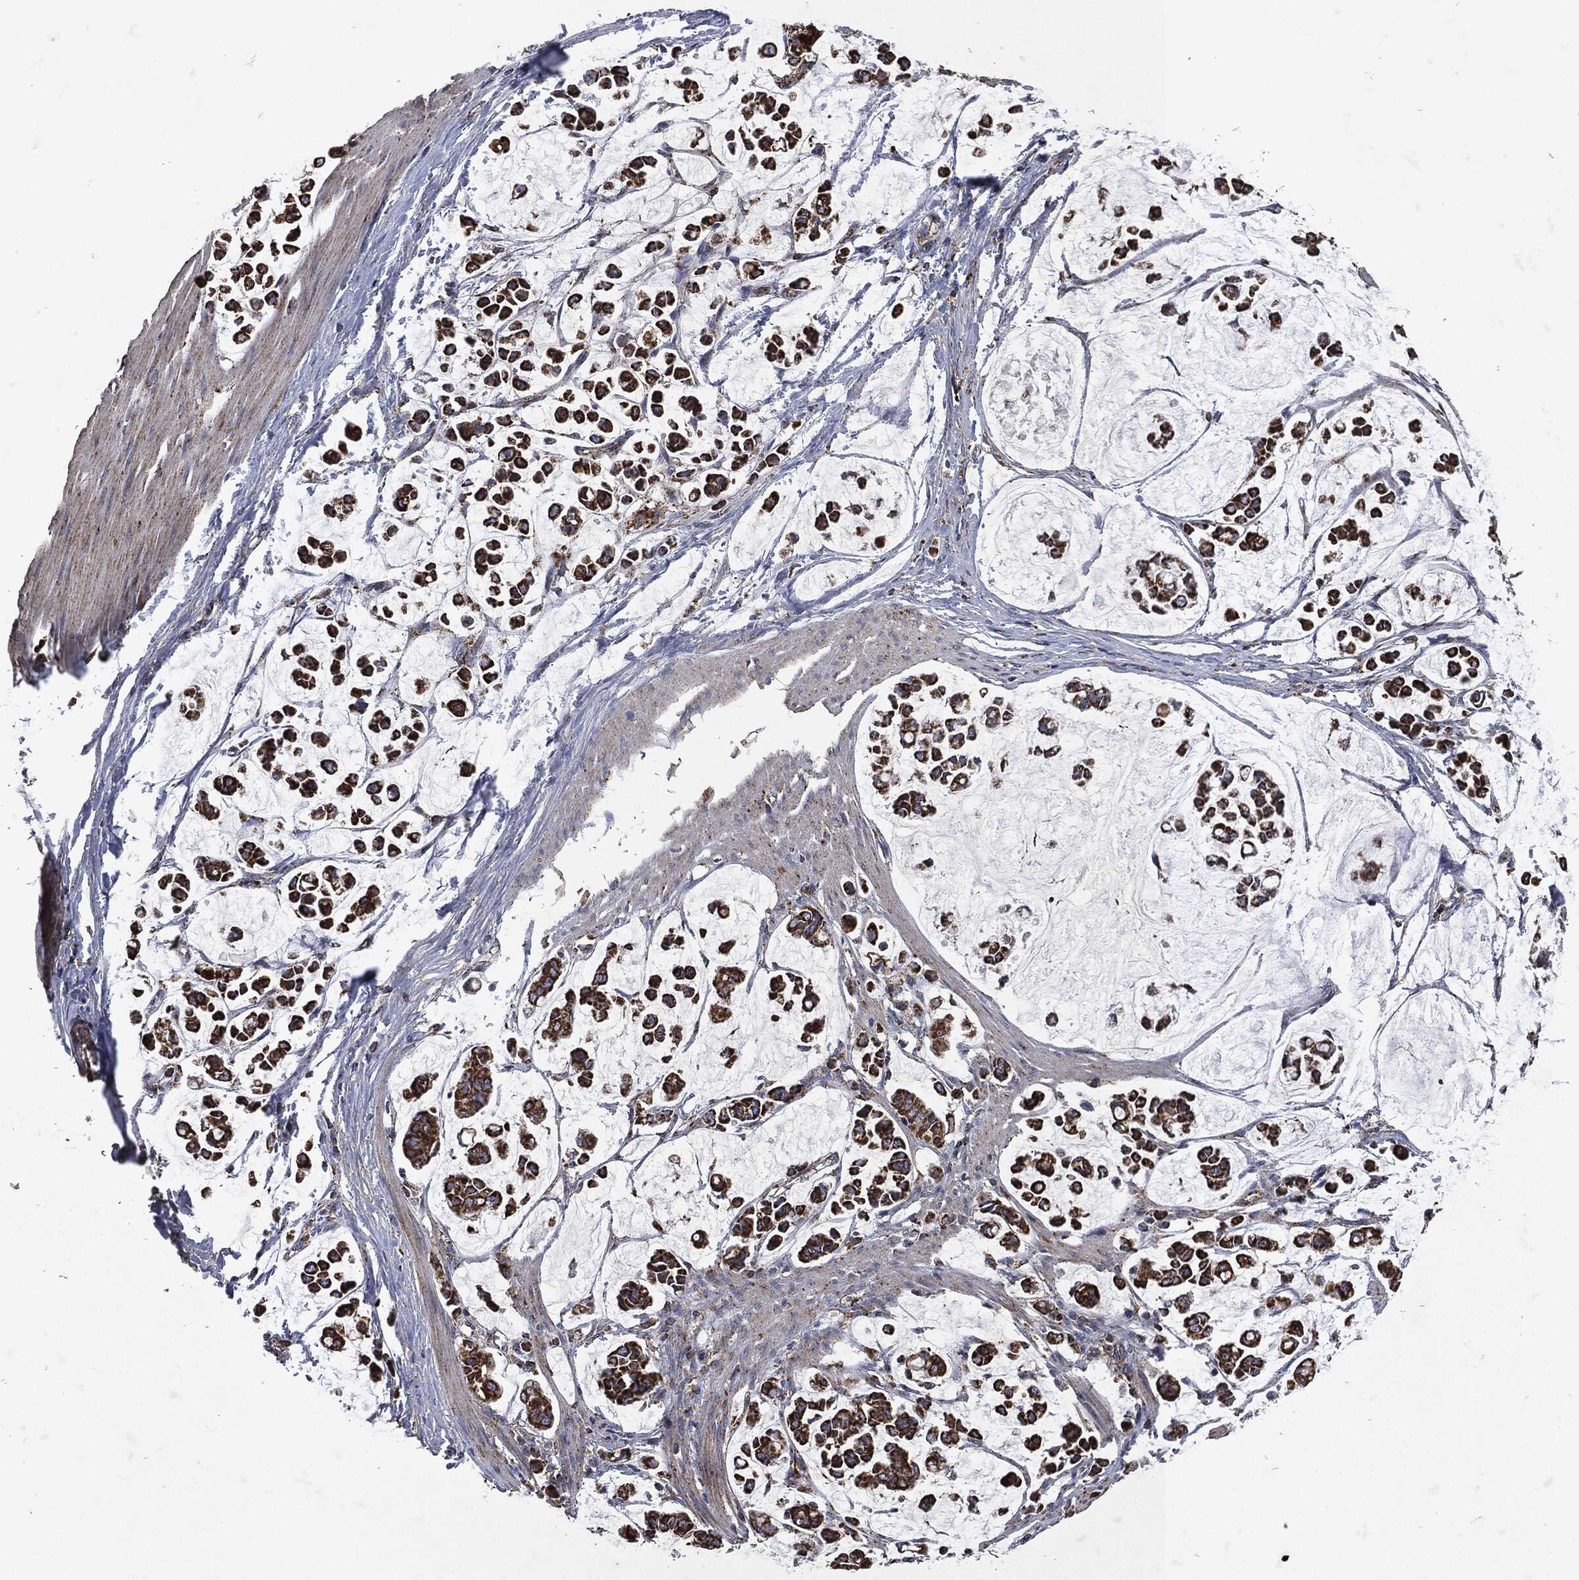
{"staining": {"intensity": "strong", "quantity": ">75%", "location": "cytoplasmic/membranous"}, "tissue": "stomach cancer", "cell_type": "Tumor cells", "image_type": "cancer", "snomed": [{"axis": "morphology", "description": "Adenocarcinoma, NOS"}, {"axis": "topography", "description": "Stomach"}], "caption": "A micrograph of human adenocarcinoma (stomach) stained for a protein demonstrates strong cytoplasmic/membranous brown staining in tumor cells.", "gene": "RYK", "patient": {"sex": "male", "age": 82}}